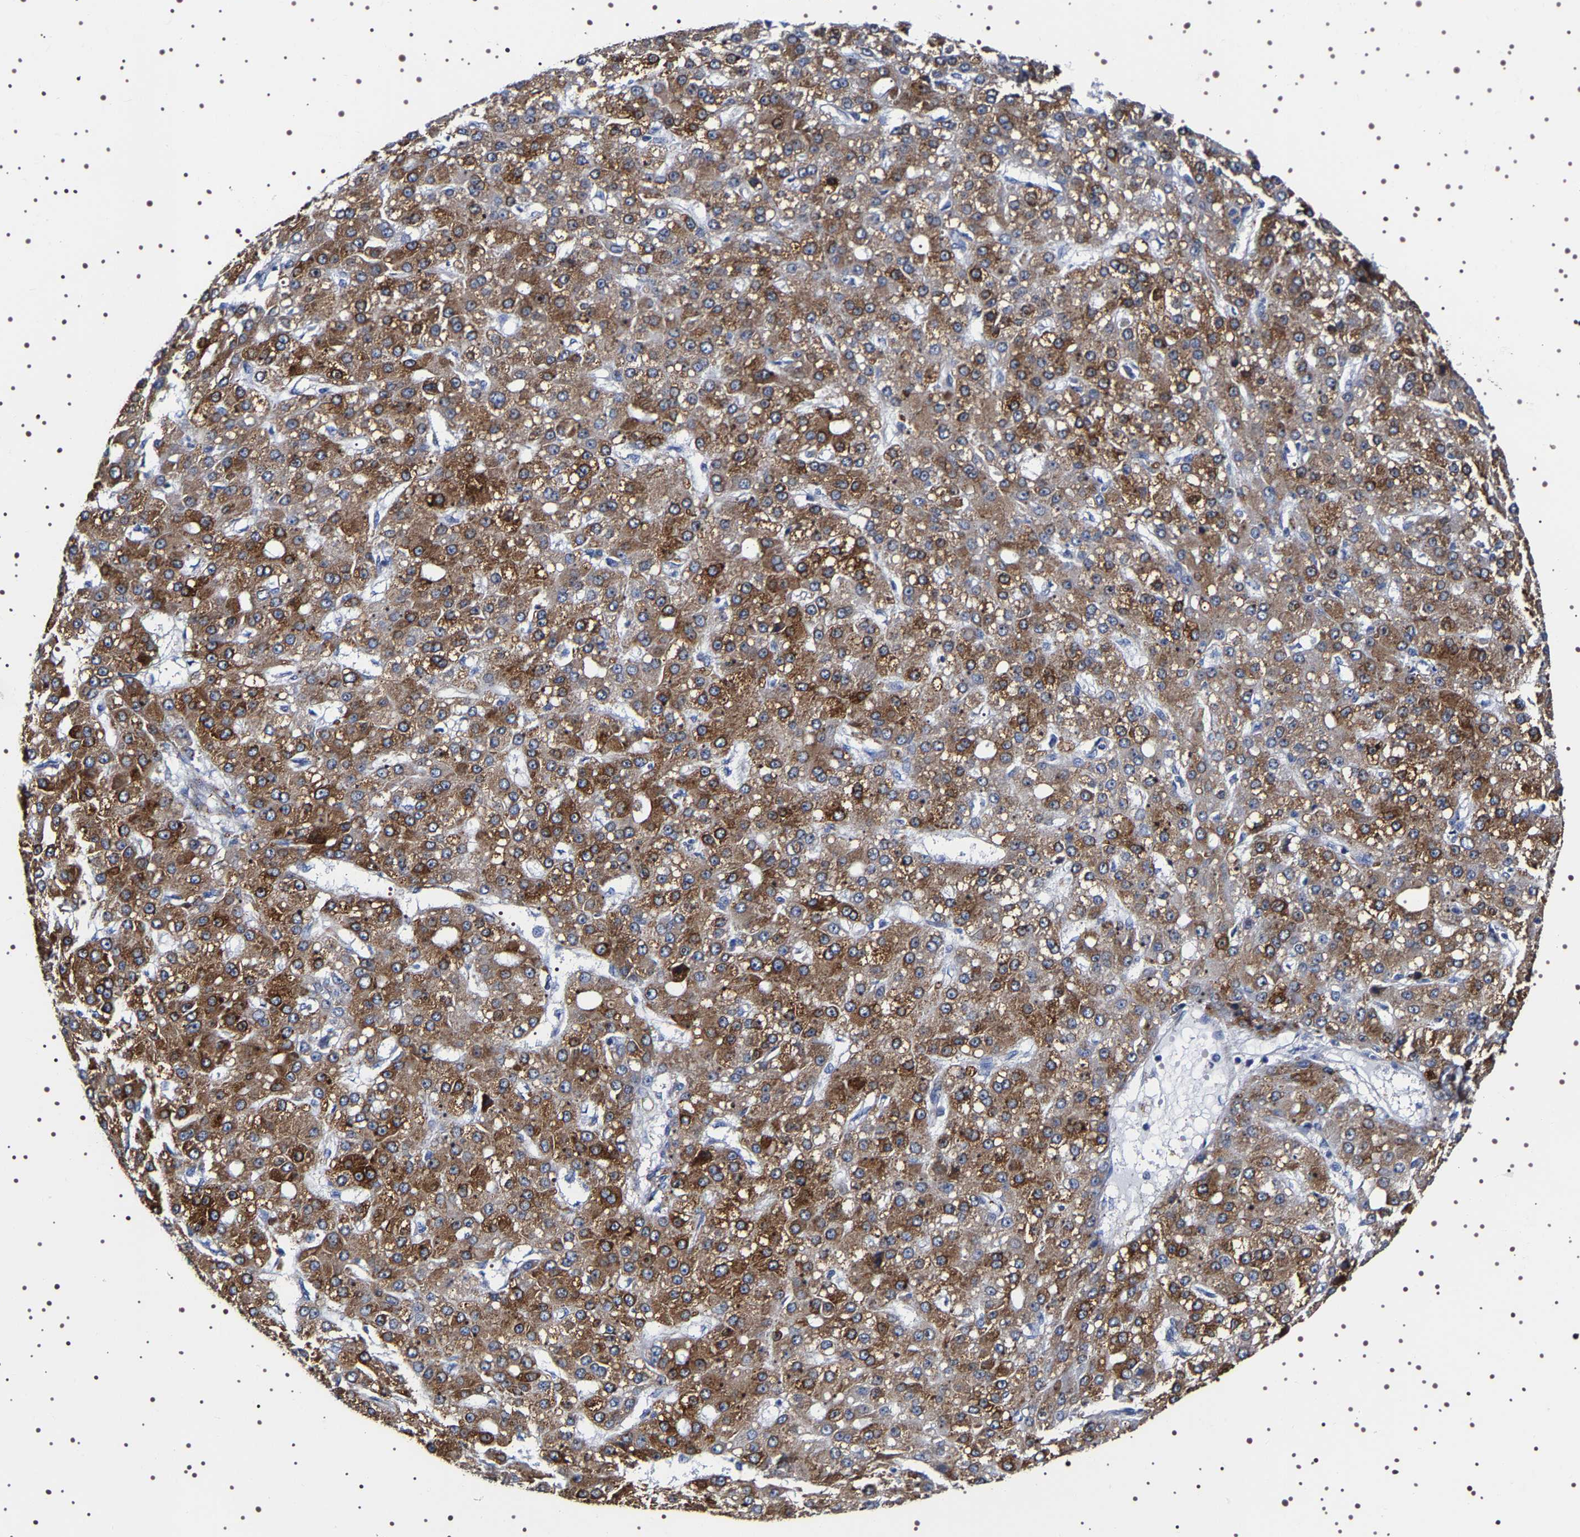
{"staining": {"intensity": "moderate", "quantity": ">75%", "location": "cytoplasmic/membranous"}, "tissue": "liver cancer", "cell_type": "Tumor cells", "image_type": "cancer", "snomed": [{"axis": "morphology", "description": "Carcinoma, Hepatocellular, NOS"}, {"axis": "topography", "description": "Liver"}], "caption": "Protein expression analysis of human liver hepatocellular carcinoma reveals moderate cytoplasmic/membranous positivity in about >75% of tumor cells.", "gene": "SQLE", "patient": {"sex": "male", "age": 67}}